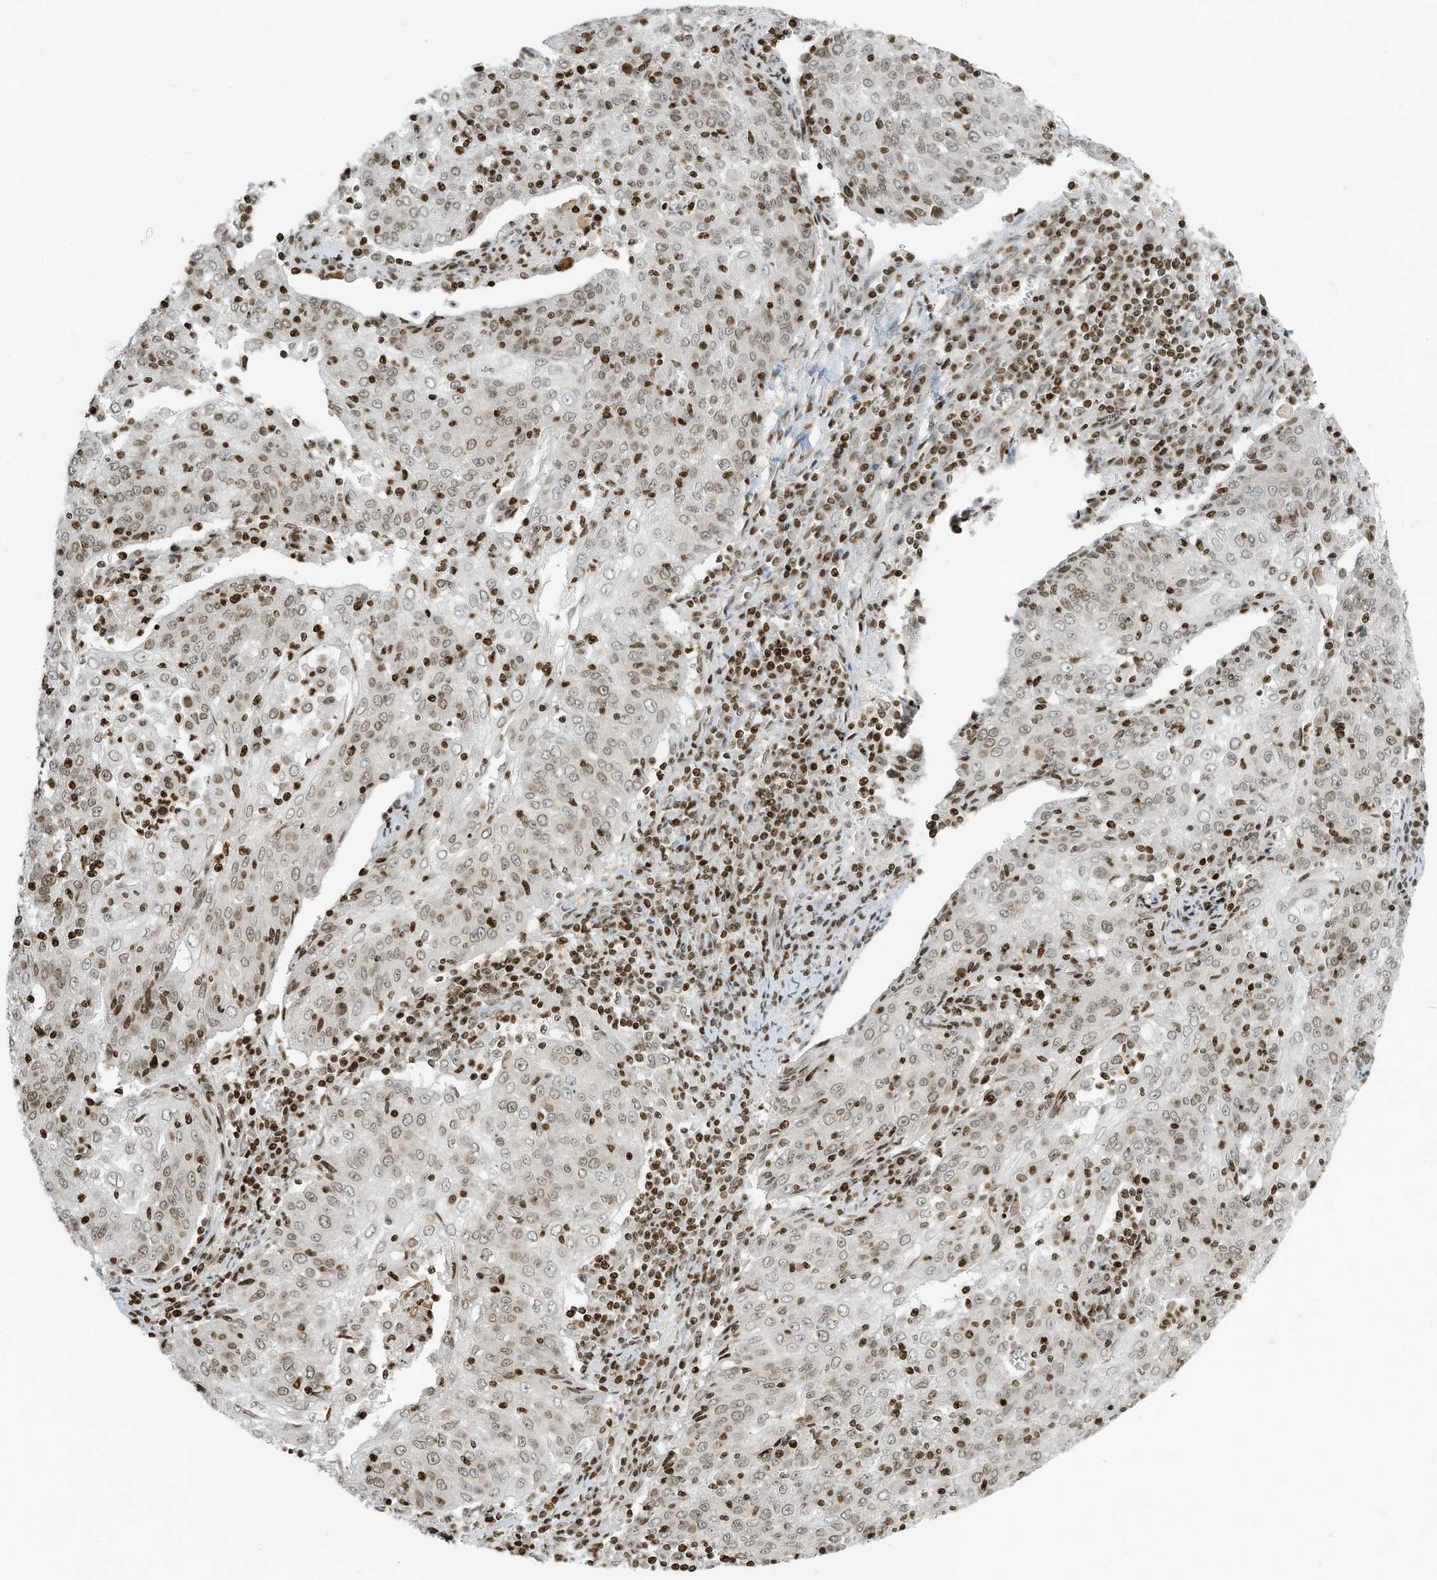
{"staining": {"intensity": "weak", "quantity": ">75%", "location": "nuclear"}, "tissue": "cervical cancer", "cell_type": "Tumor cells", "image_type": "cancer", "snomed": [{"axis": "morphology", "description": "Squamous cell carcinoma, NOS"}, {"axis": "topography", "description": "Cervix"}], "caption": "Immunohistochemical staining of squamous cell carcinoma (cervical) demonstrates low levels of weak nuclear staining in about >75% of tumor cells.", "gene": "ADI1", "patient": {"sex": "female", "age": 48}}